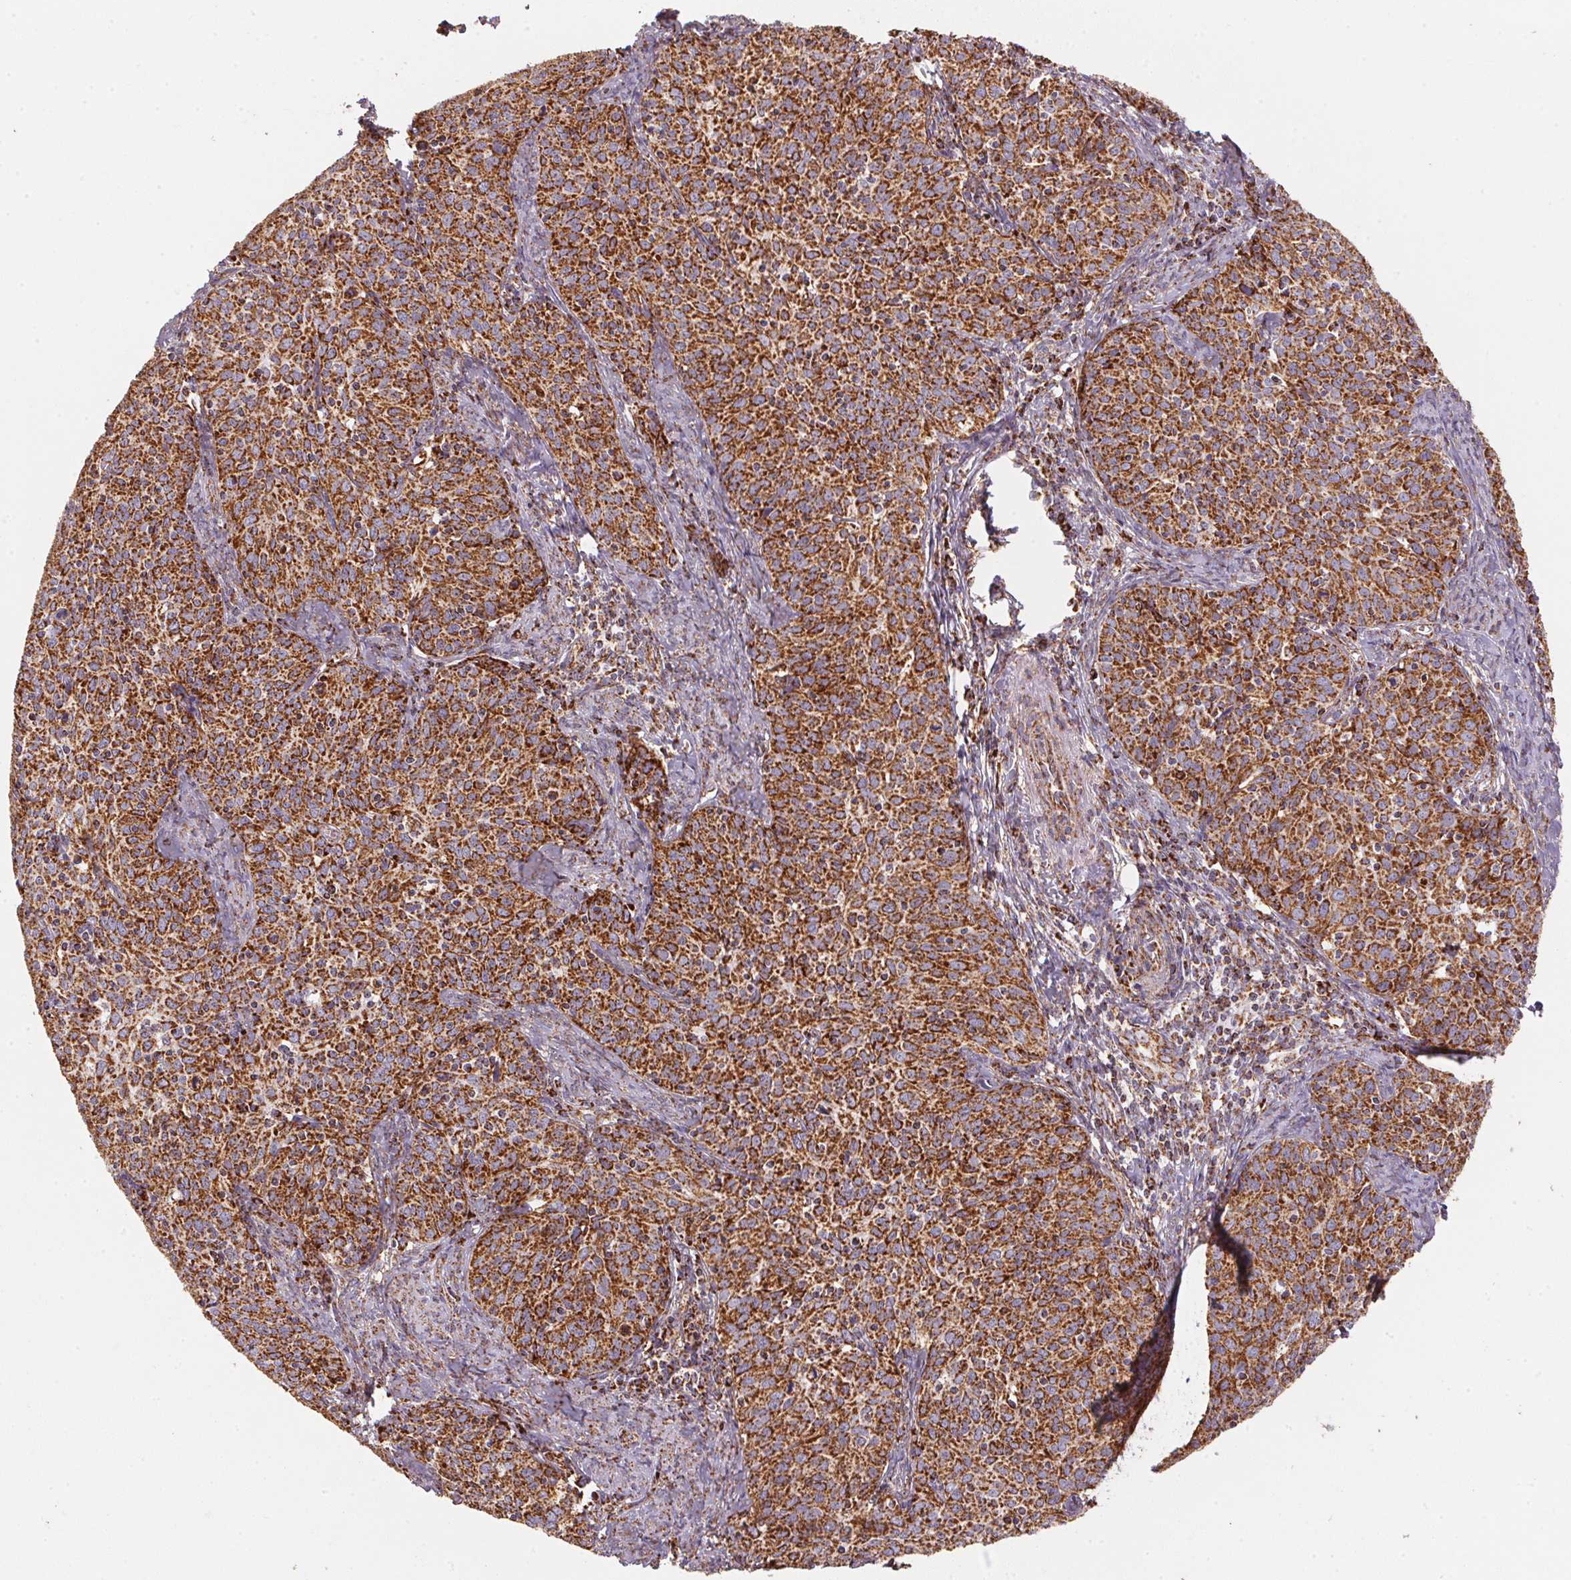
{"staining": {"intensity": "strong", "quantity": ">75%", "location": "cytoplasmic/membranous"}, "tissue": "cervical cancer", "cell_type": "Tumor cells", "image_type": "cancer", "snomed": [{"axis": "morphology", "description": "Squamous cell carcinoma, NOS"}, {"axis": "topography", "description": "Cervix"}], "caption": "Cervical cancer (squamous cell carcinoma) tissue reveals strong cytoplasmic/membranous positivity in about >75% of tumor cells", "gene": "NDUFS2", "patient": {"sex": "female", "age": 62}}